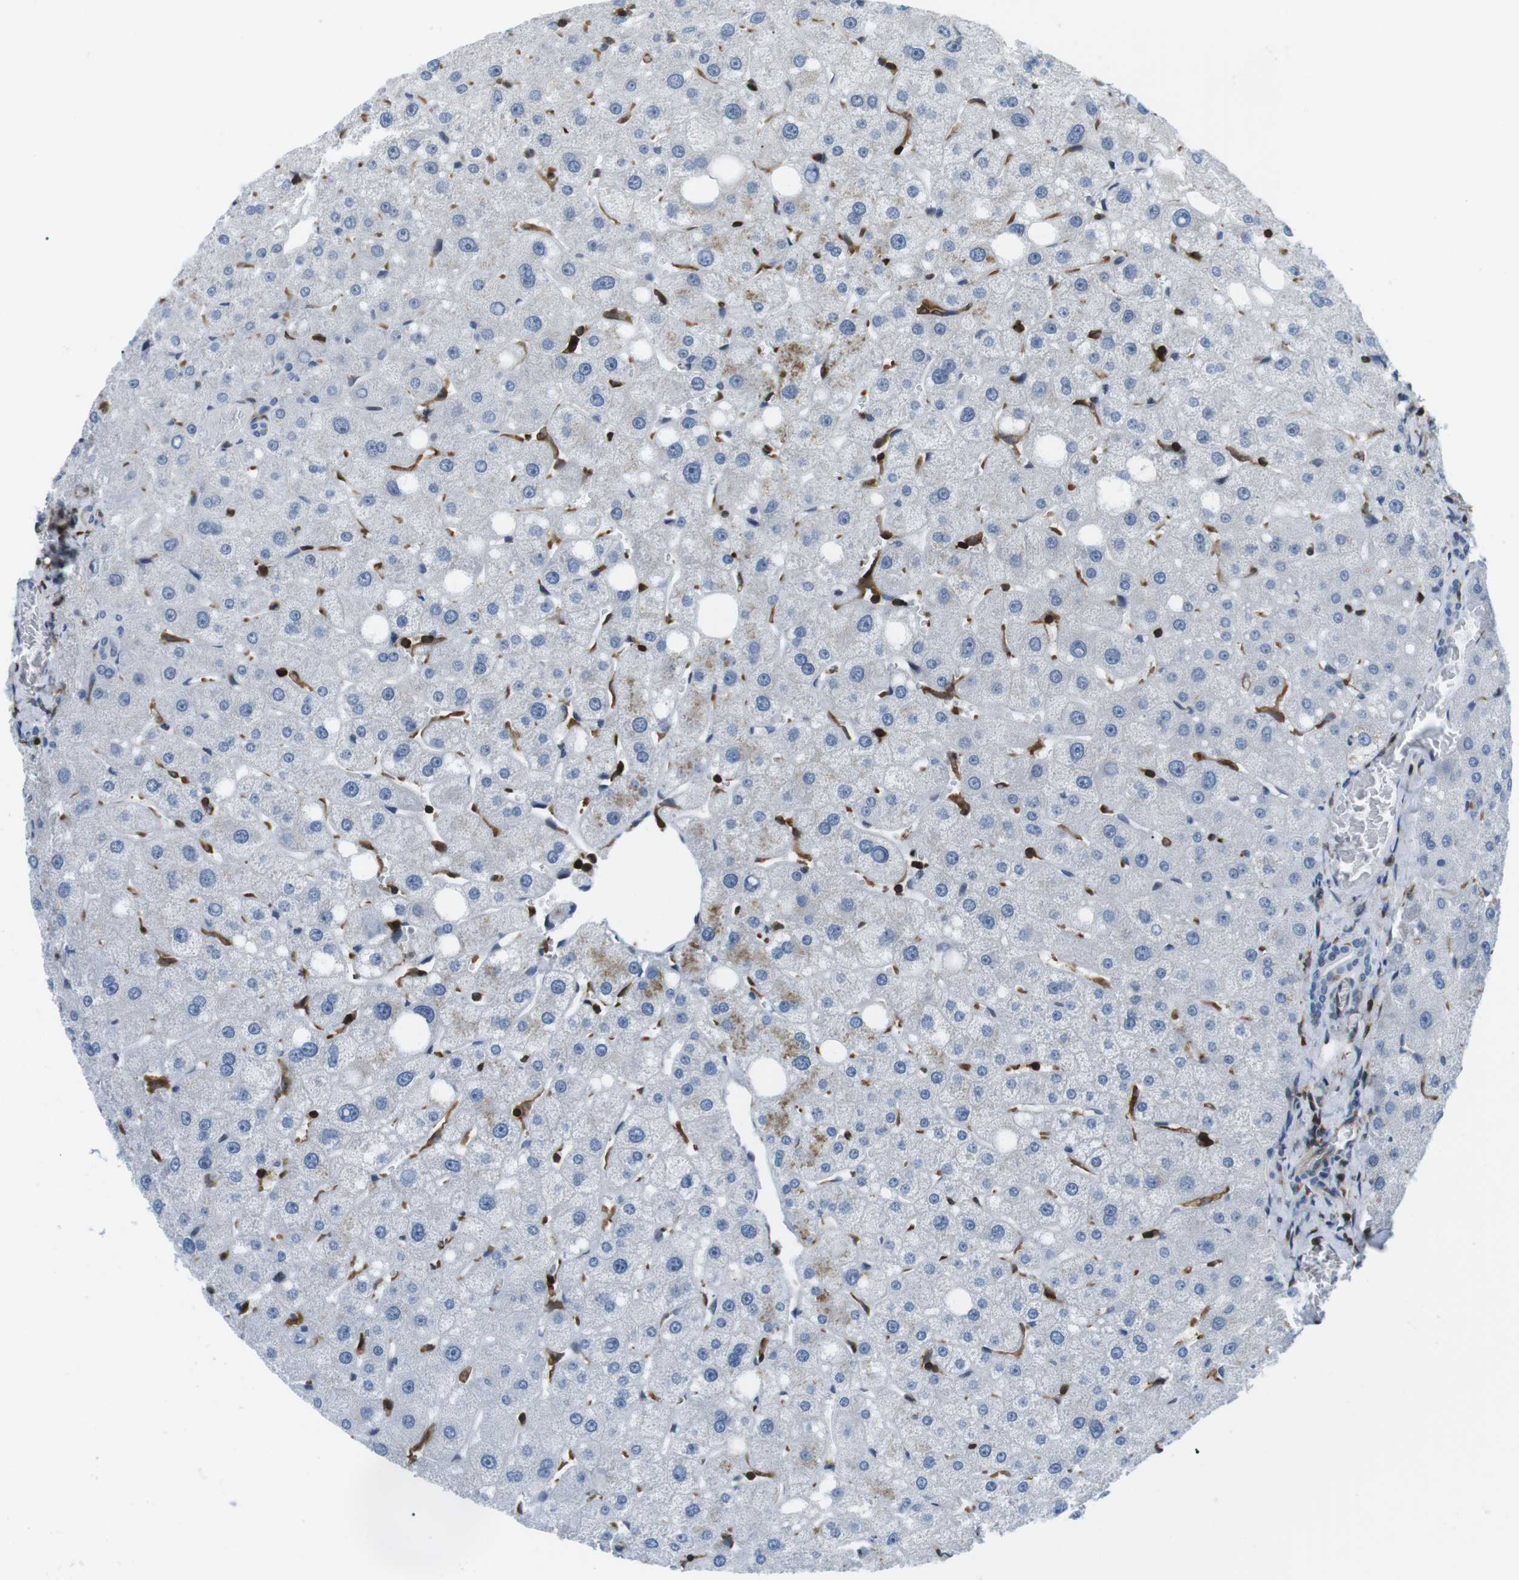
{"staining": {"intensity": "negative", "quantity": "none", "location": "none"}, "tissue": "liver", "cell_type": "Cholangiocytes", "image_type": "normal", "snomed": [{"axis": "morphology", "description": "Normal tissue, NOS"}, {"axis": "topography", "description": "Liver"}], "caption": "Human liver stained for a protein using IHC demonstrates no staining in cholangiocytes.", "gene": "STK10", "patient": {"sex": "male", "age": 73}}